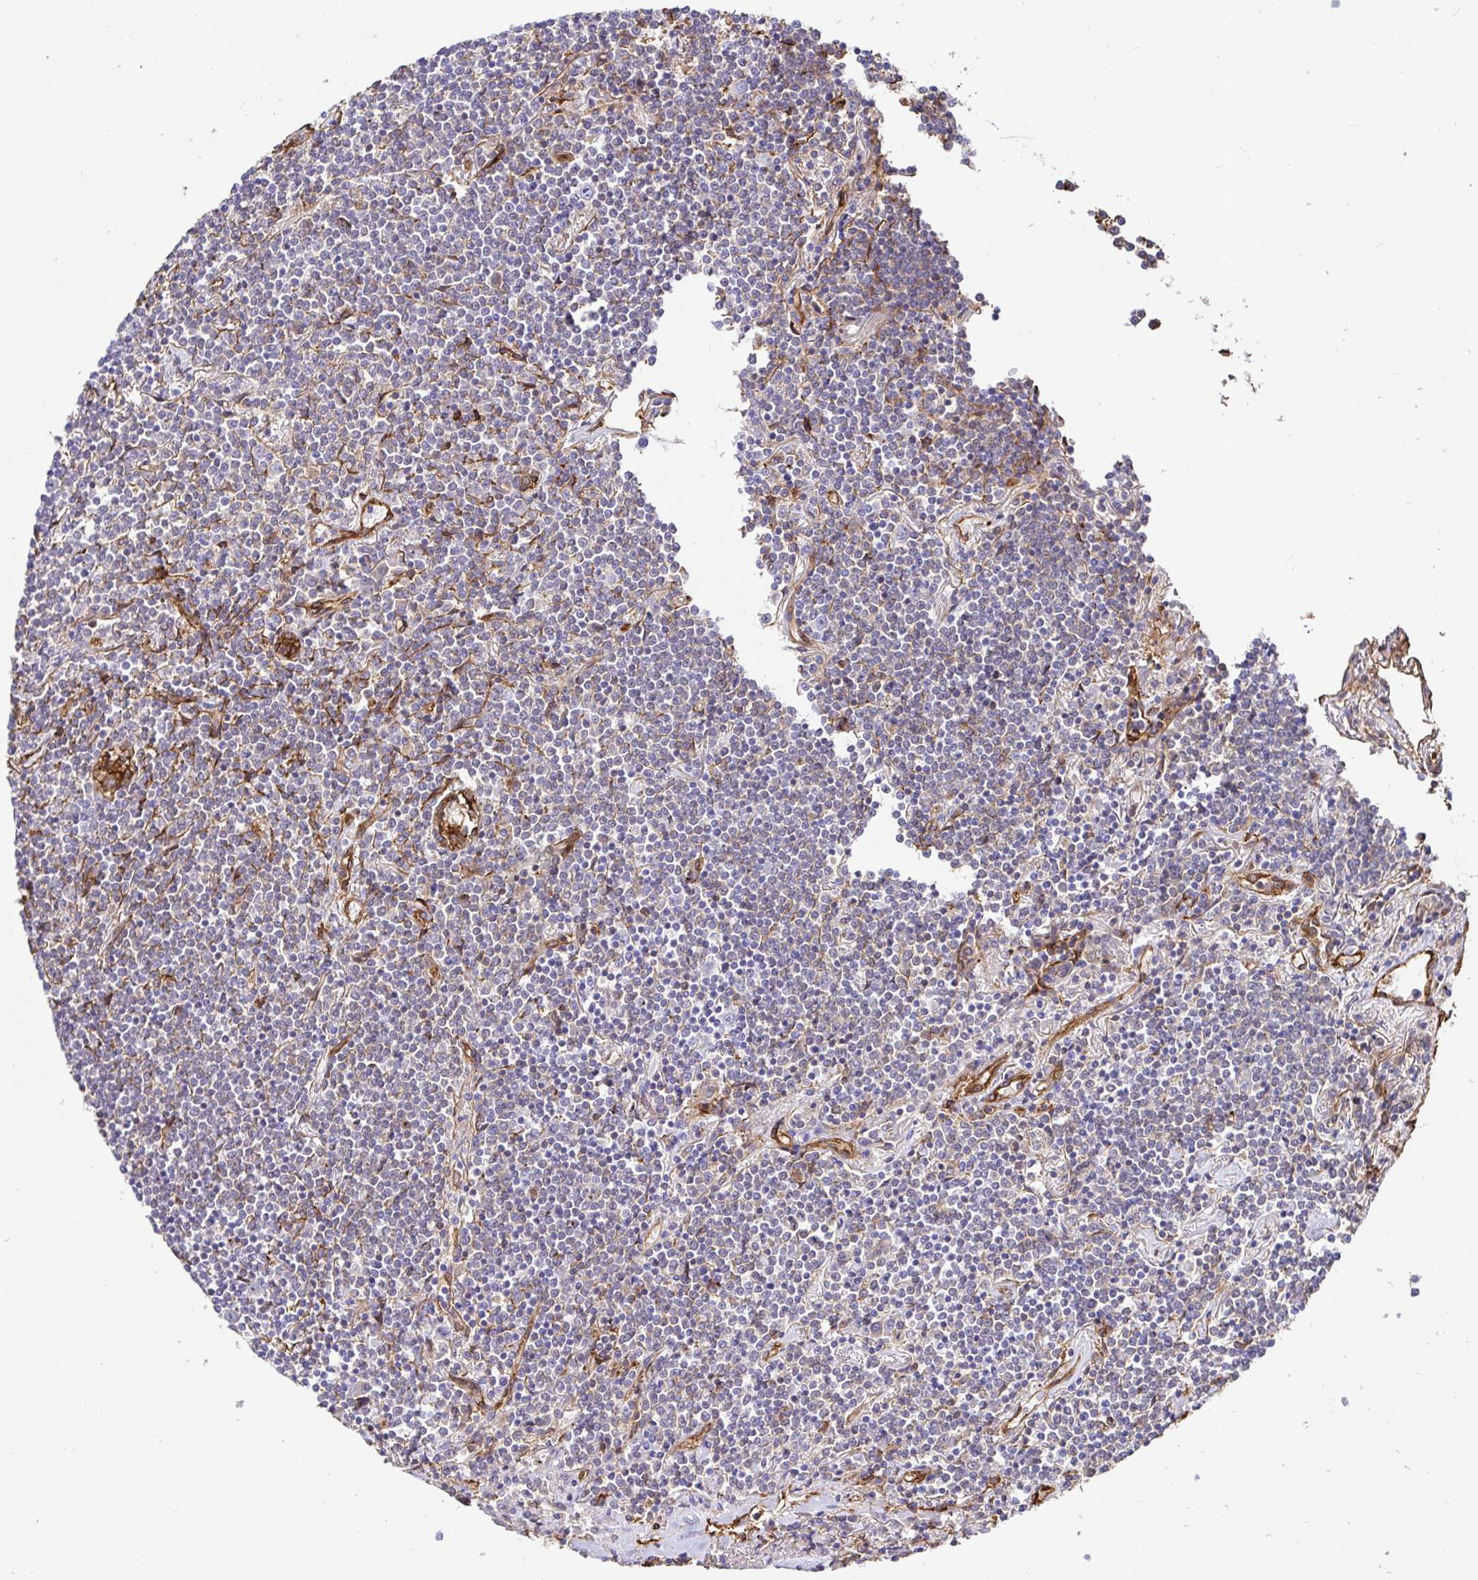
{"staining": {"intensity": "moderate", "quantity": "<25%", "location": "cytoplasmic/membranous"}, "tissue": "lymphoma", "cell_type": "Tumor cells", "image_type": "cancer", "snomed": [{"axis": "morphology", "description": "Malignant lymphoma, non-Hodgkin's type, Low grade"}, {"axis": "topography", "description": "Lung"}], "caption": "Tumor cells demonstrate low levels of moderate cytoplasmic/membranous expression in about <25% of cells in human low-grade malignant lymphoma, non-Hodgkin's type.", "gene": "ANXA2", "patient": {"sex": "female", "age": 71}}